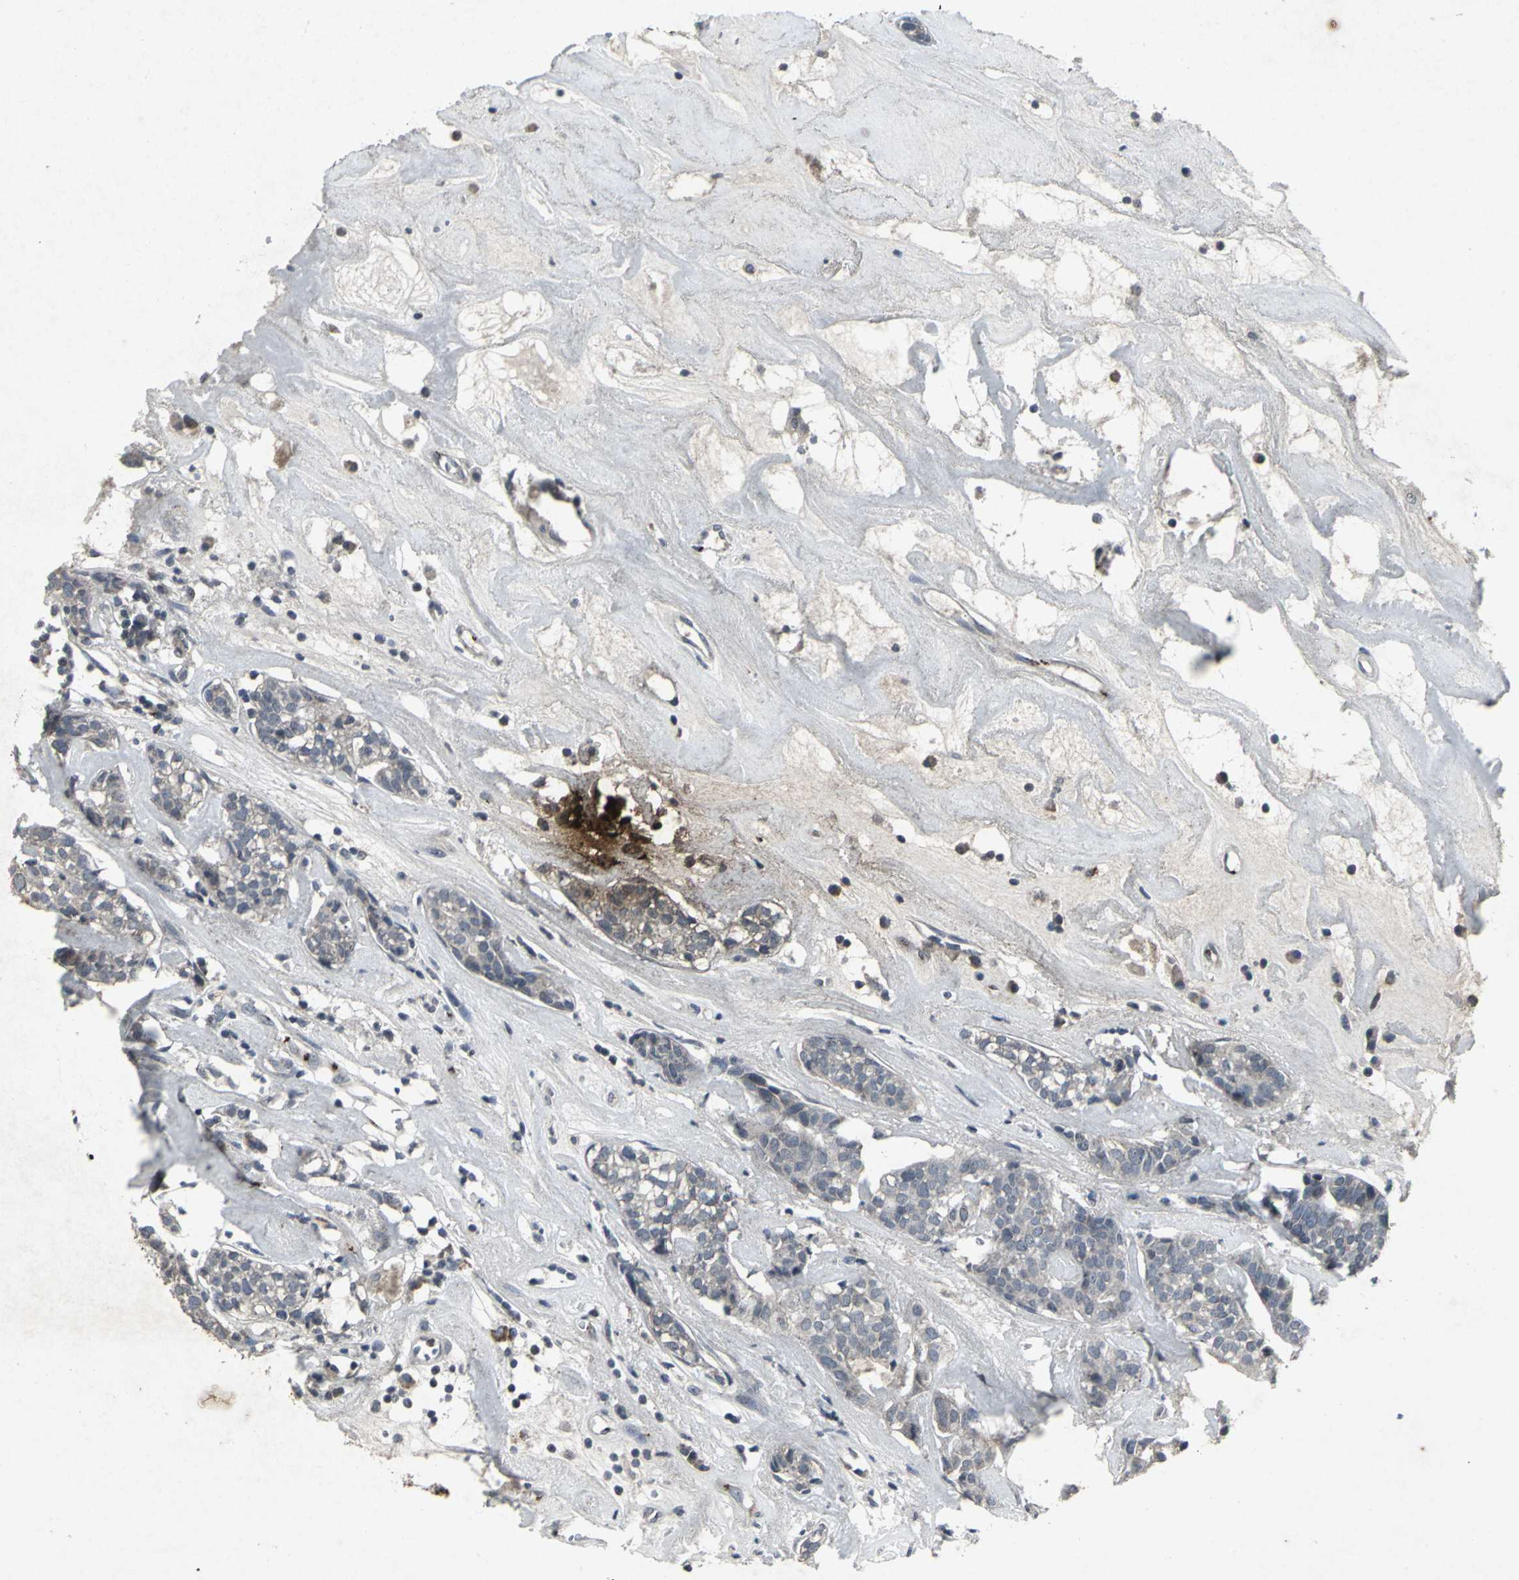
{"staining": {"intensity": "negative", "quantity": "none", "location": "none"}, "tissue": "head and neck cancer", "cell_type": "Tumor cells", "image_type": "cancer", "snomed": [{"axis": "morphology", "description": "Adenocarcinoma, NOS"}, {"axis": "topography", "description": "Salivary gland"}, {"axis": "topography", "description": "Head-Neck"}], "caption": "A histopathology image of human head and neck cancer (adenocarcinoma) is negative for staining in tumor cells.", "gene": "BMP4", "patient": {"sex": "female", "age": 65}}